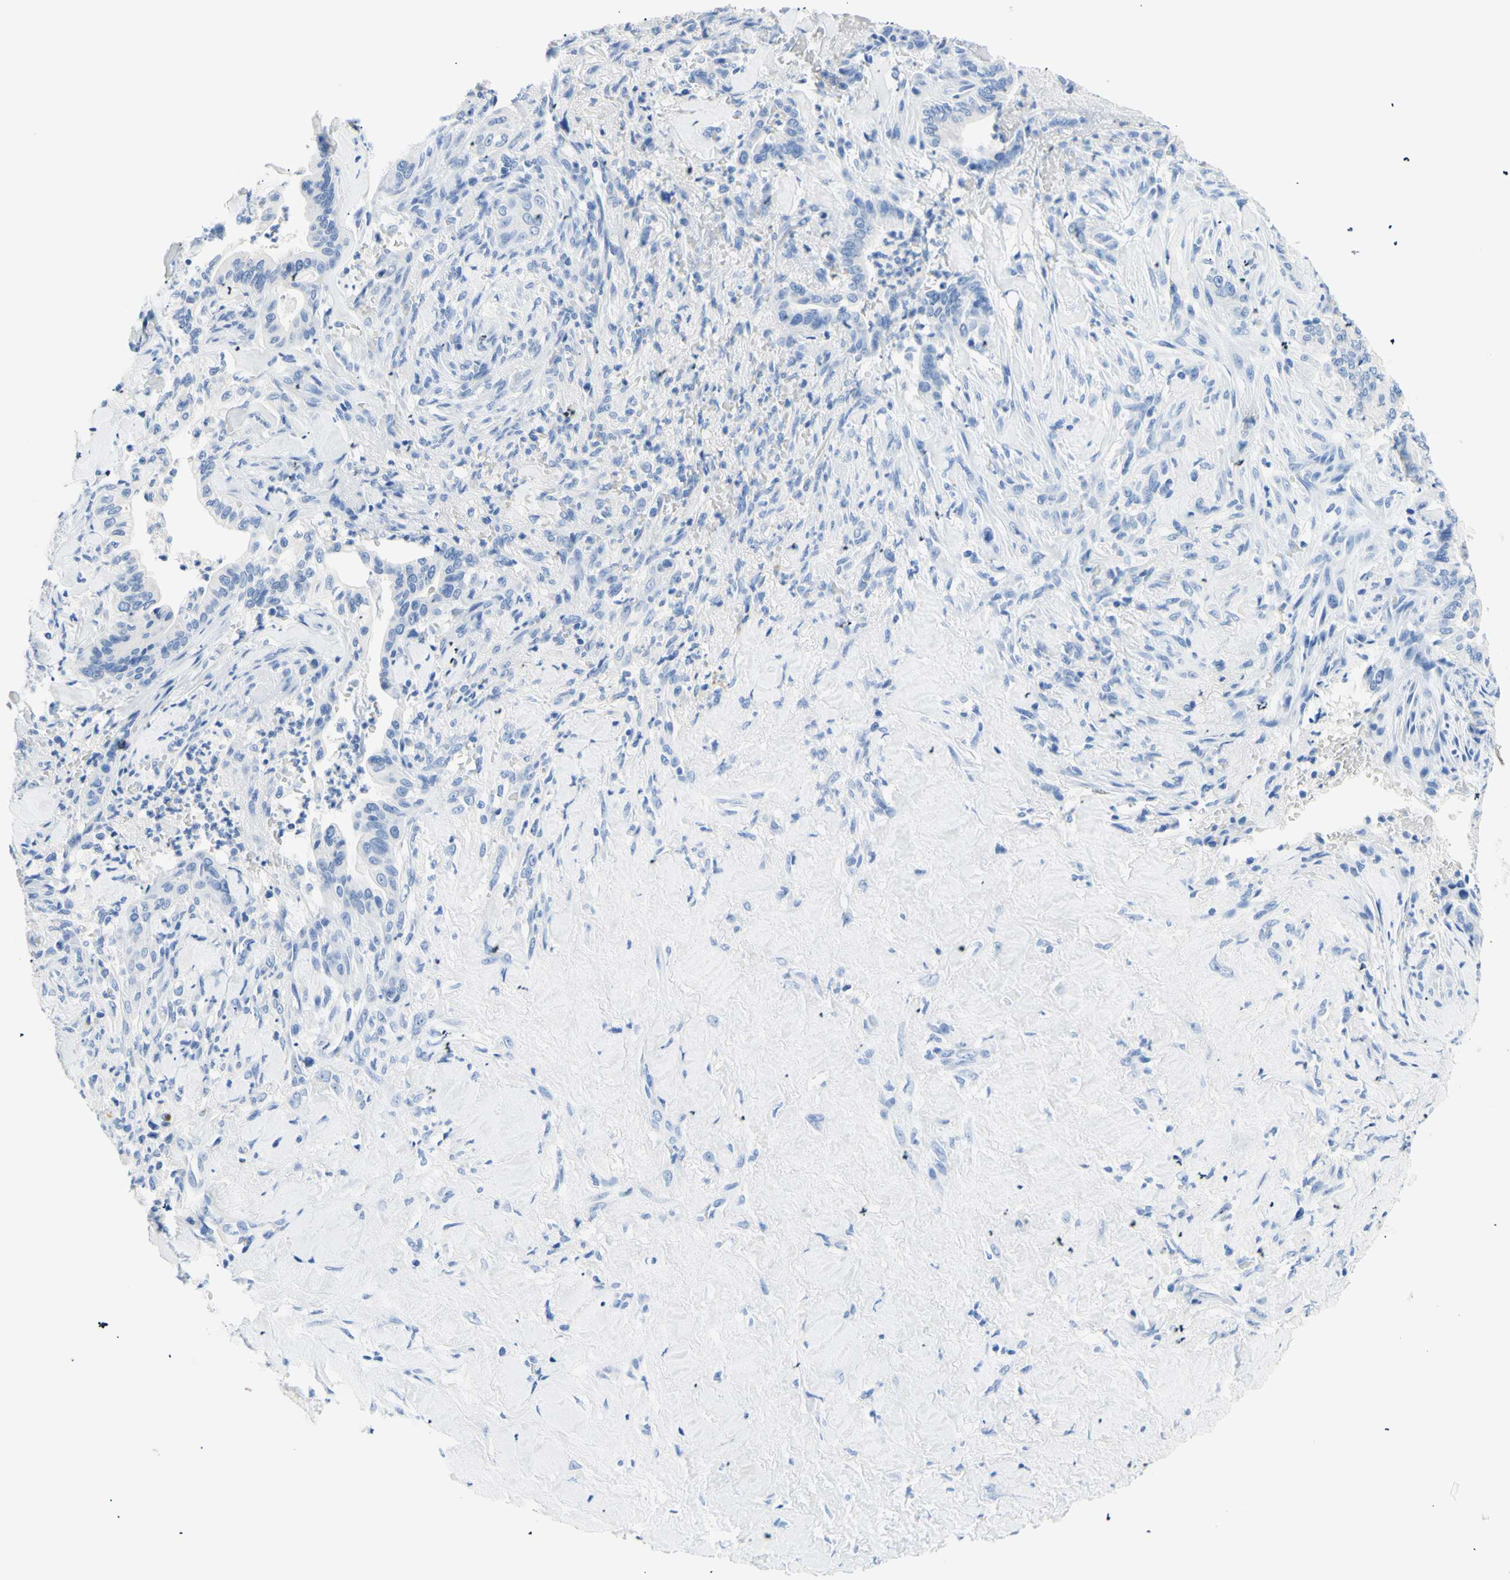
{"staining": {"intensity": "negative", "quantity": "none", "location": "none"}, "tissue": "liver cancer", "cell_type": "Tumor cells", "image_type": "cancer", "snomed": [{"axis": "morphology", "description": "Cholangiocarcinoma"}, {"axis": "topography", "description": "Liver"}], "caption": "Micrograph shows no protein staining in tumor cells of liver cancer tissue. (IHC, brightfield microscopy, high magnification).", "gene": "MYH2", "patient": {"sex": "female", "age": 67}}